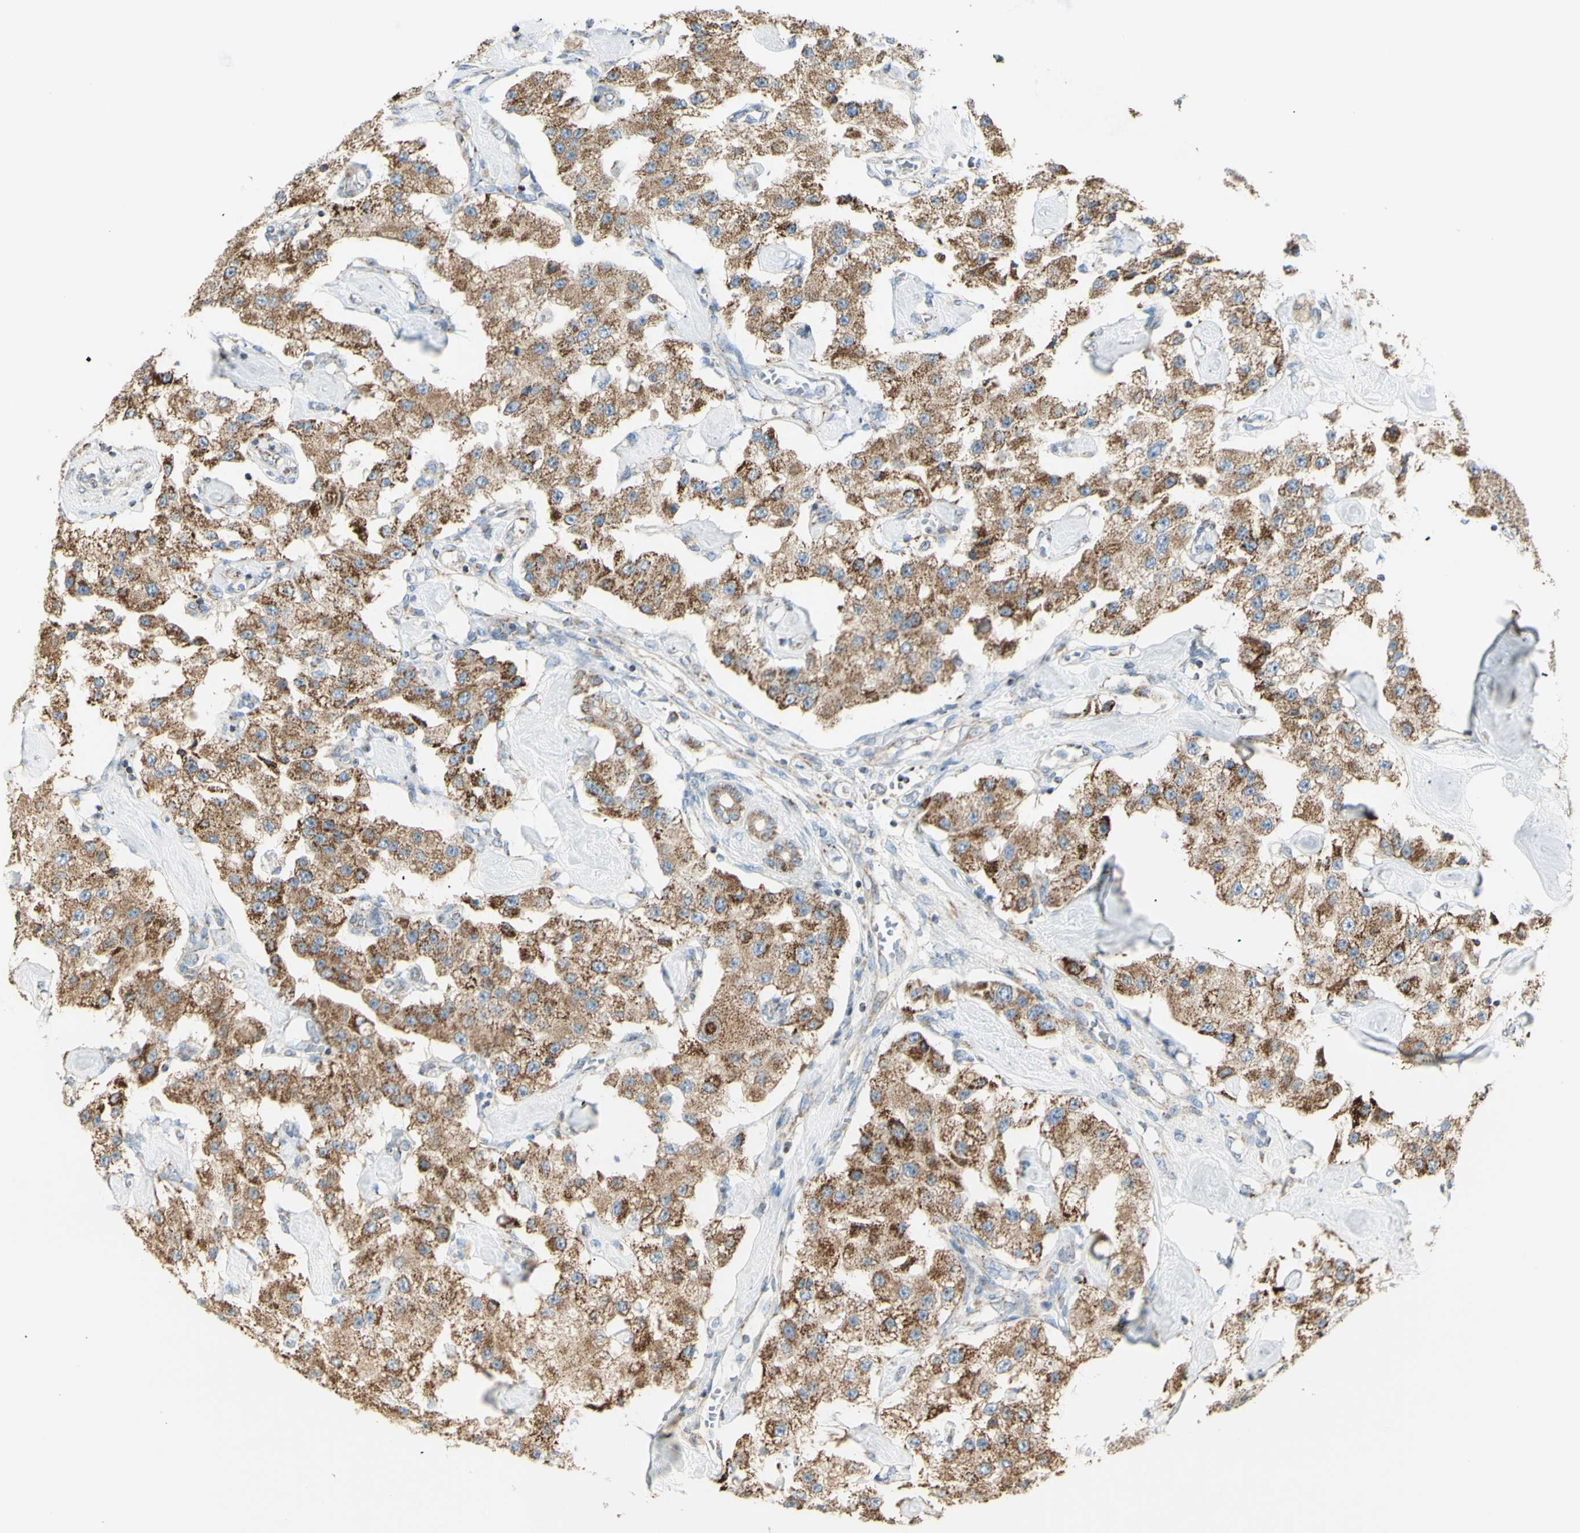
{"staining": {"intensity": "moderate", "quantity": ">75%", "location": "cytoplasmic/membranous"}, "tissue": "carcinoid", "cell_type": "Tumor cells", "image_type": "cancer", "snomed": [{"axis": "morphology", "description": "Carcinoid, malignant, NOS"}, {"axis": "topography", "description": "Pancreas"}], "caption": "A brown stain labels moderate cytoplasmic/membranous expression of a protein in human carcinoid tumor cells.", "gene": "LETM1", "patient": {"sex": "male", "age": 41}}